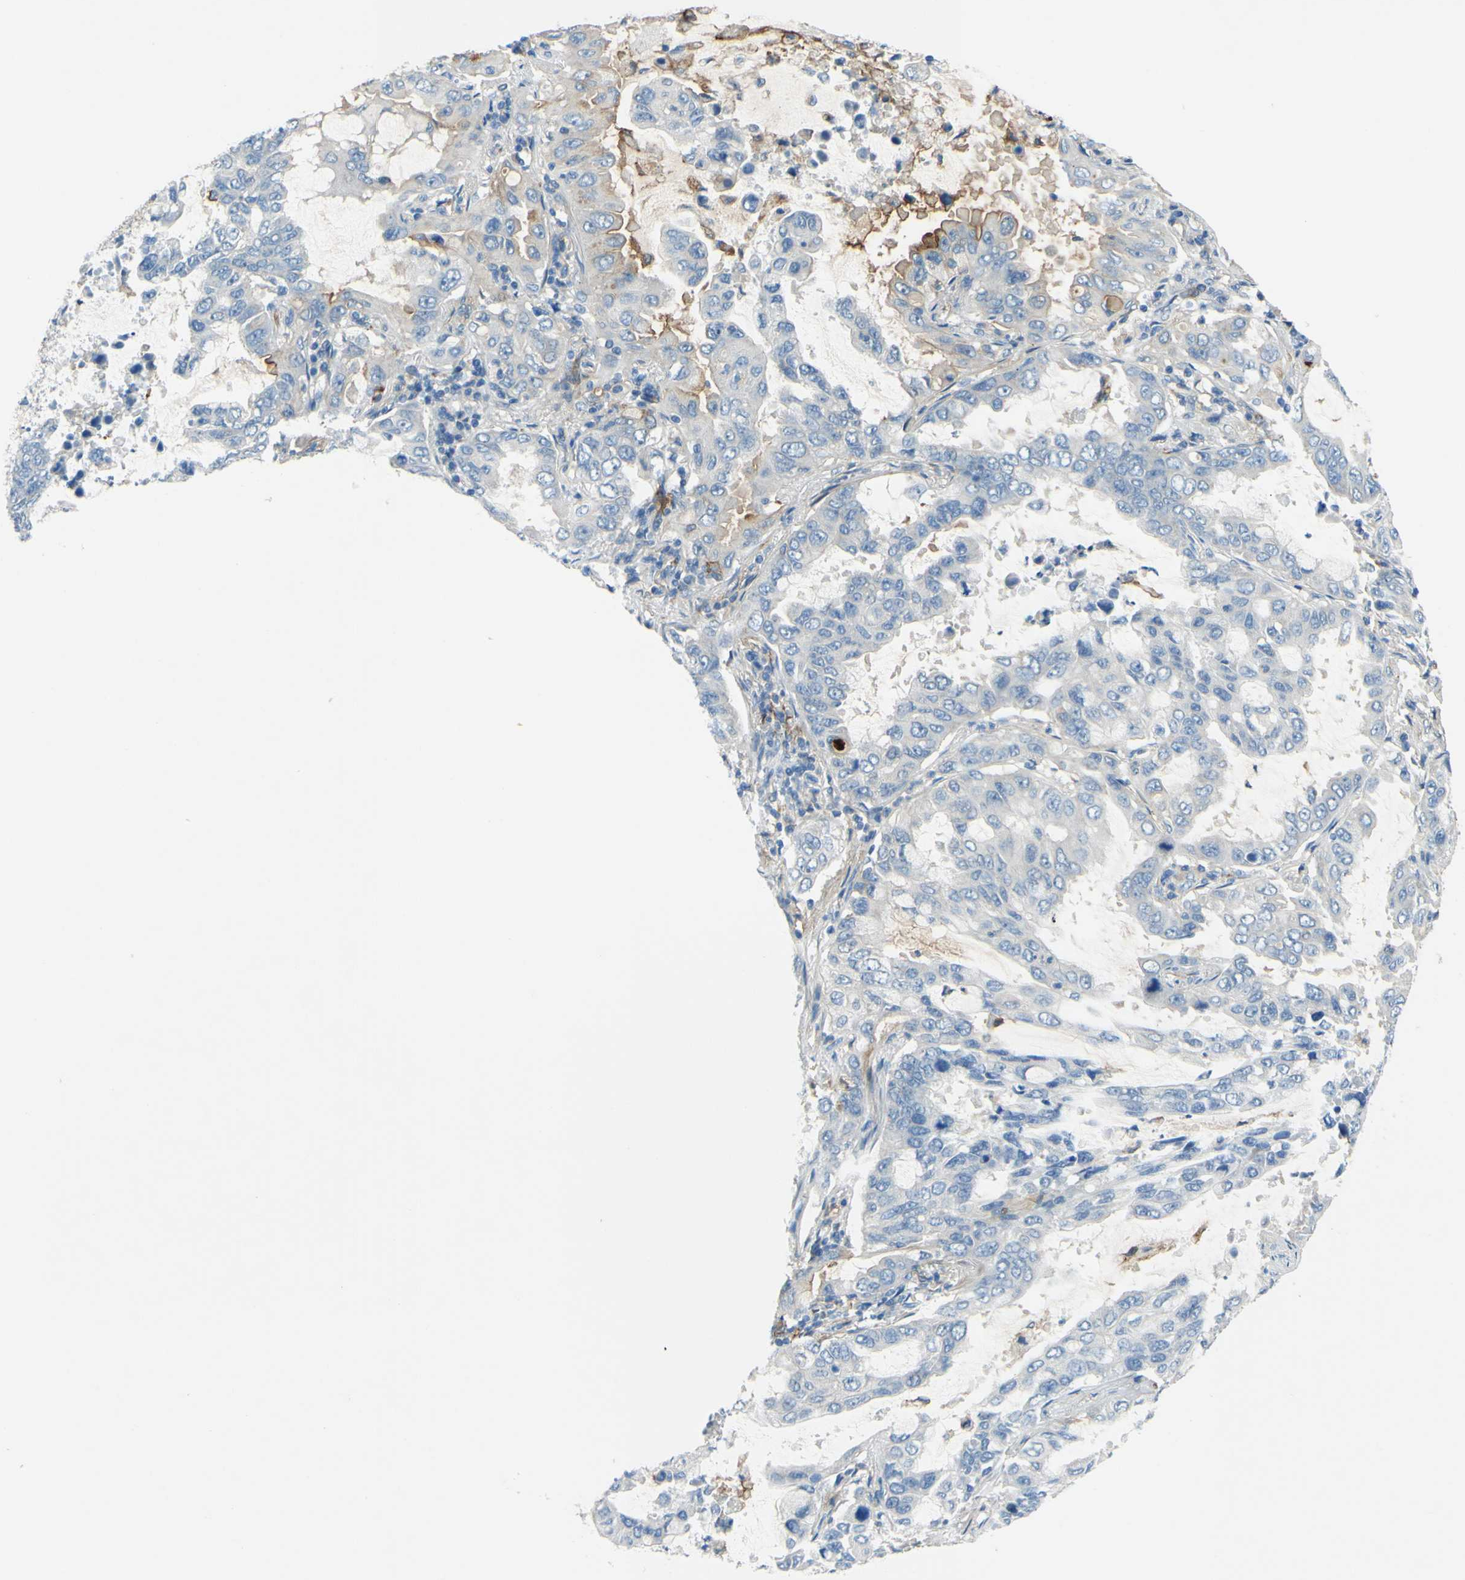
{"staining": {"intensity": "weak", "quantity": "<25%", "location": "cytoplasmic/membranous"}, "tissue": "lung cancer", "cell_type": "Tumor cells", "image_type": "cancer", "snomed": [{"axis": "morphology", "description": "Adenocarcinoma, NOS"}, {"axis": "topography", "description": "Lung"}], "caption": "This image is of lung adenocarcinoma stained with IHC to label a protein in brown with the nuclei are counter-stained blue. There is no positivity in tumor cells.", "gene": "ARHGAP1", "patient": {"sex": "male", "age": 64}}